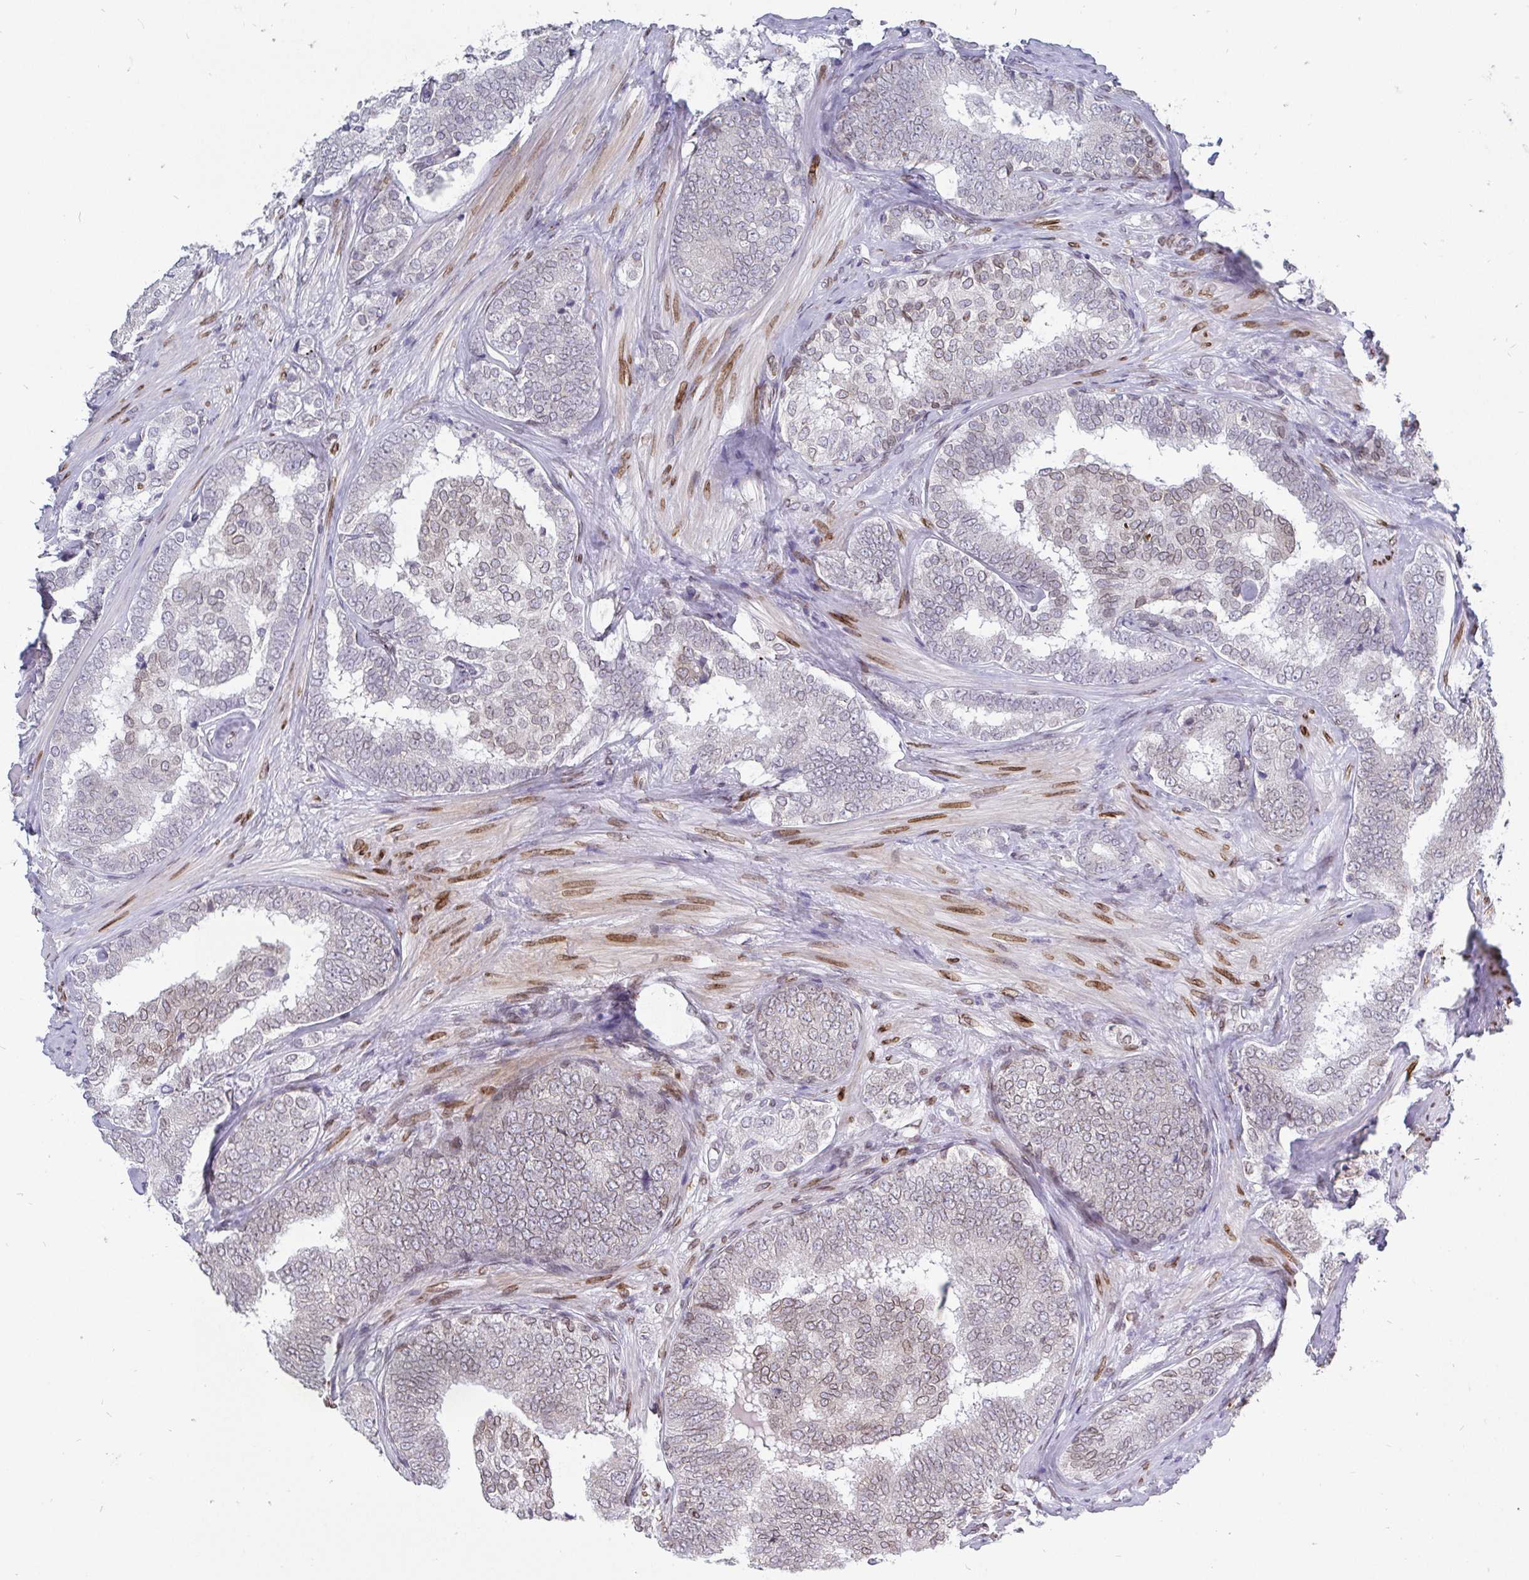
{"staining": {"intensity": "moderate", "quantity": "<25%", "location": "cytoplasmic/membranous,nuclear"}, "tissue": "prostate cancer", "cell_type": "Tumor cells", "image_type": "cancer", "snomed": [{"axis": "morphology", "description": "Adenocarcinoma, High grade"}, {"axis": "topography", "description": "Prostate"}], "caption": "Immunohistochemical staining of human prostate cancer (adenocarcinoma (high-grade)) shows moderate cytoplasmic/membranous and nuclear protein positivity in approximately <25% of tumor cells. (IHC, brightfield microscopy, high magnification).", "gene": "EMD", "patient": {"sex": "male", "age": 72}}